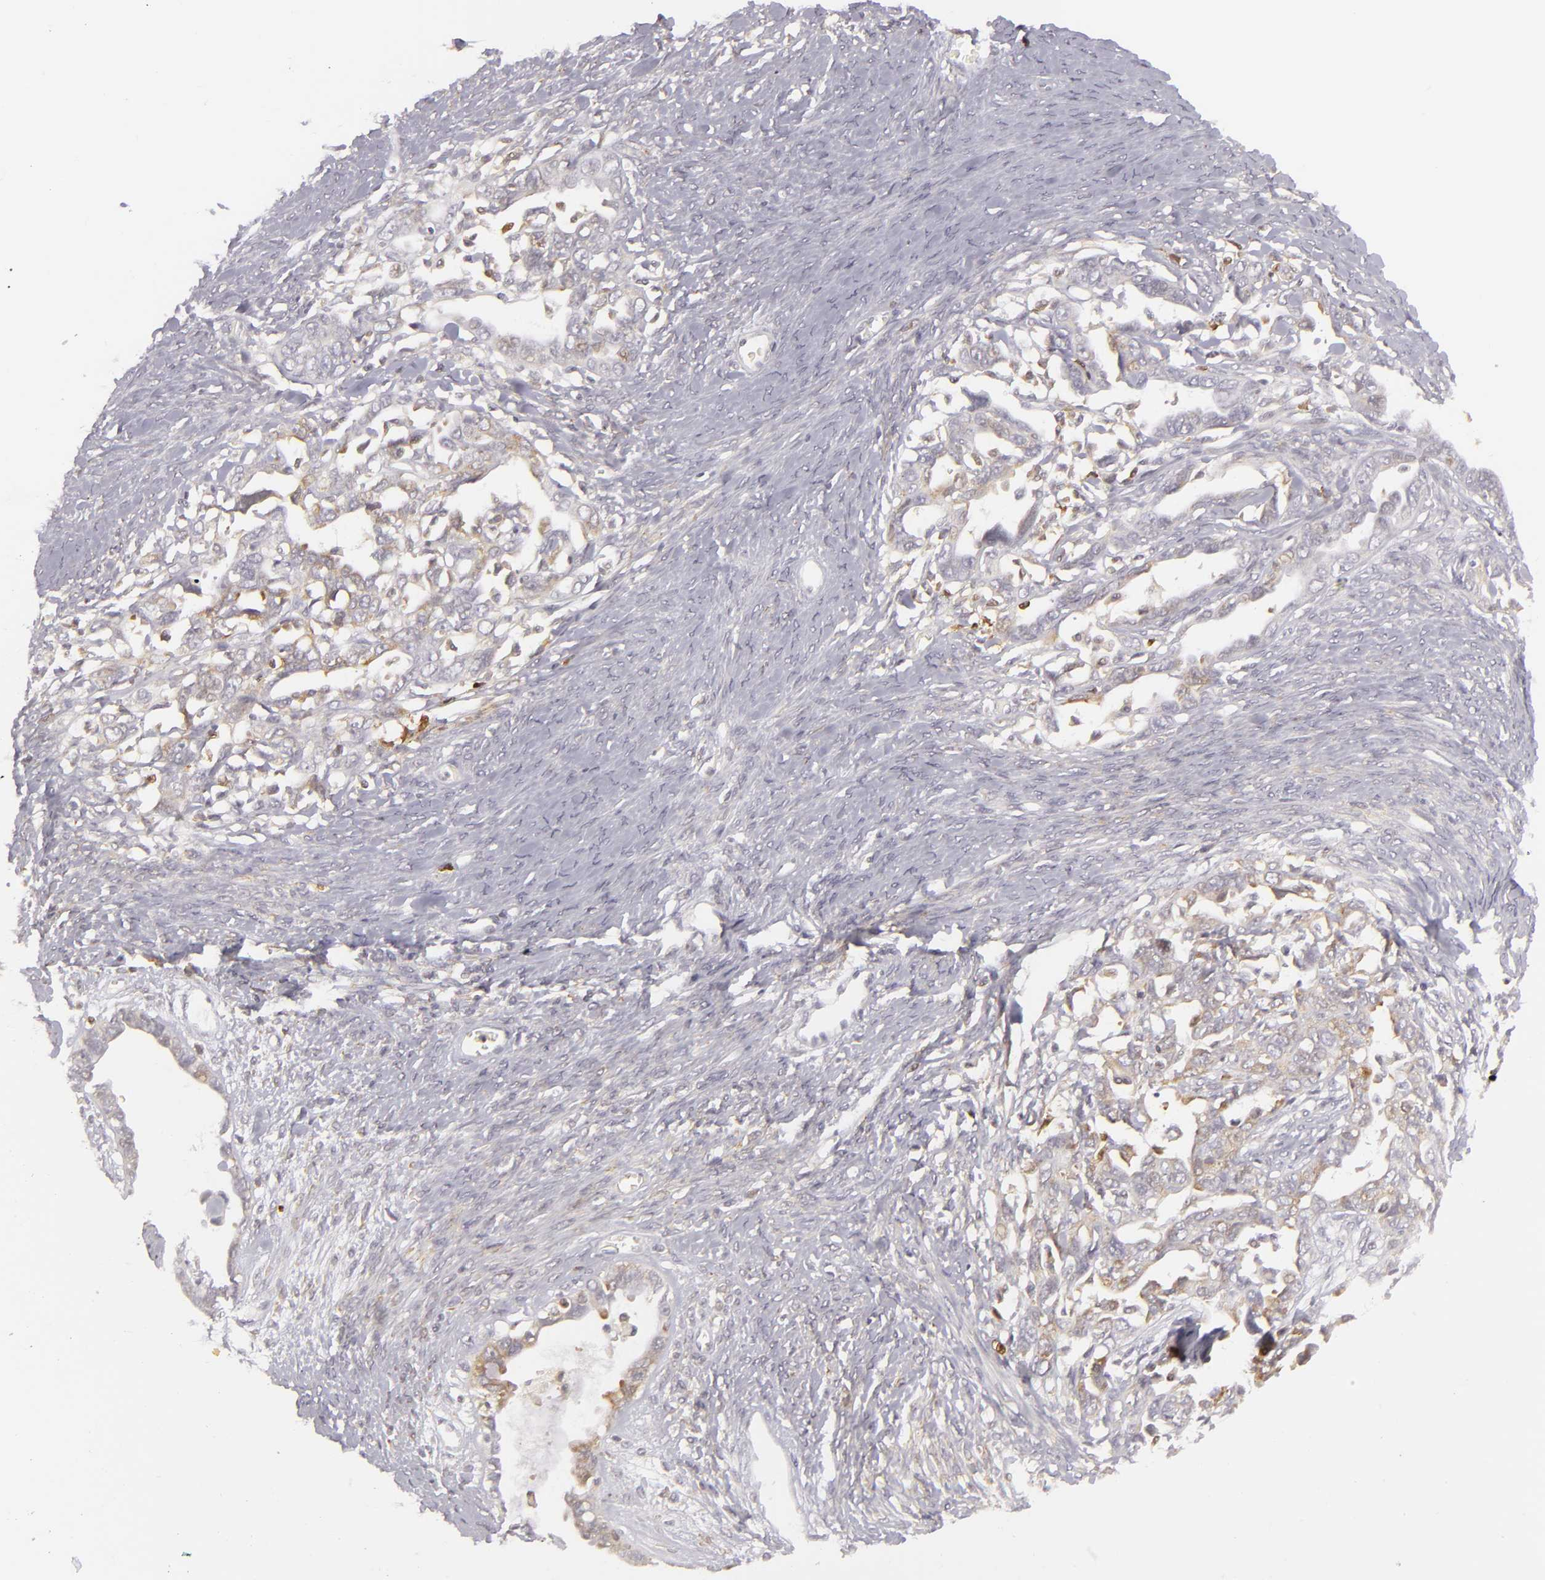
{"staining": {"intensity": "weak", "quantity": "<25%", "location": "cytoplasmic/membranous"}, "tissue": "ovarian cancer", "cell_type": "Tumor cells", "image_type": "cancer", "snomed": [{"axis": "morphology", "description": "Cystadenocarcinoma, serous, NOS"}, {"axis": "topography", "description": "Ovary"}], "caption": "This is an immunohistochemistry (IHC) photomicrograph of ovarian cancer. There is no staining in tumor cells.", "gene": "APOBEC3G", "patient": {"sex": "female", "age": 69}}